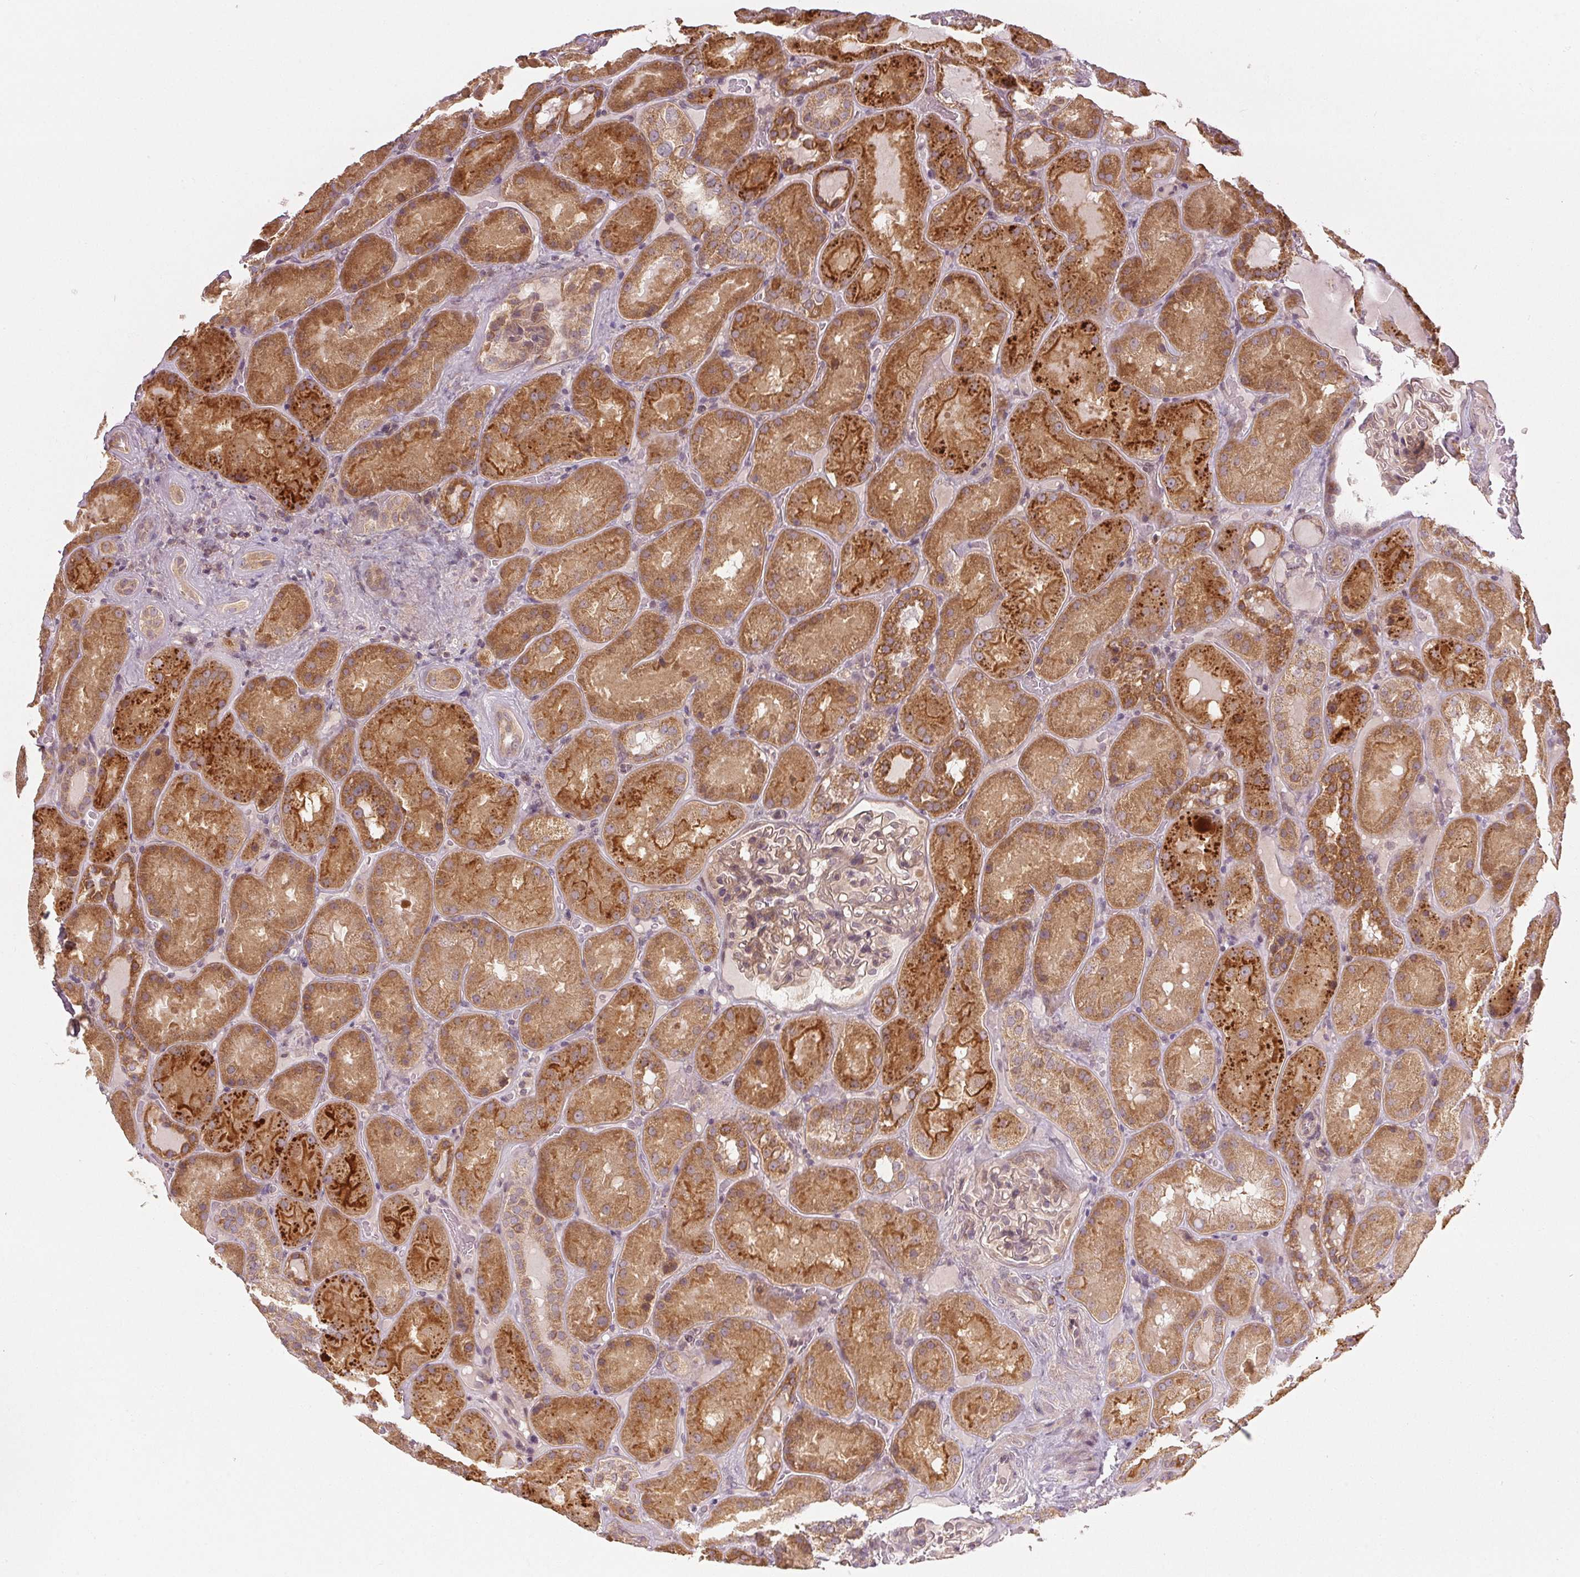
{"staining": {"intensity": "weak", "quantity": "25%-75%", "location": "cytoplasmic/membranous"}, "tissue": "kidney", "cell_type": "Cells in glomeruli", "image_type": "normal", "snomed": [{"axis": "morphology", "description": "Normal tissue, NOS"}, {"axis": "topography", "description": "Kidney"}], "caption": "A photomicrograph showing weak cytoplasmic/membranous positivity in approximately 25%-75% of cells in glomeruli in normal kidney, as visualized by brown immunohistochemical staining.", "gene": "NADK2", "patient": {"sex": "male", "age": 73}}